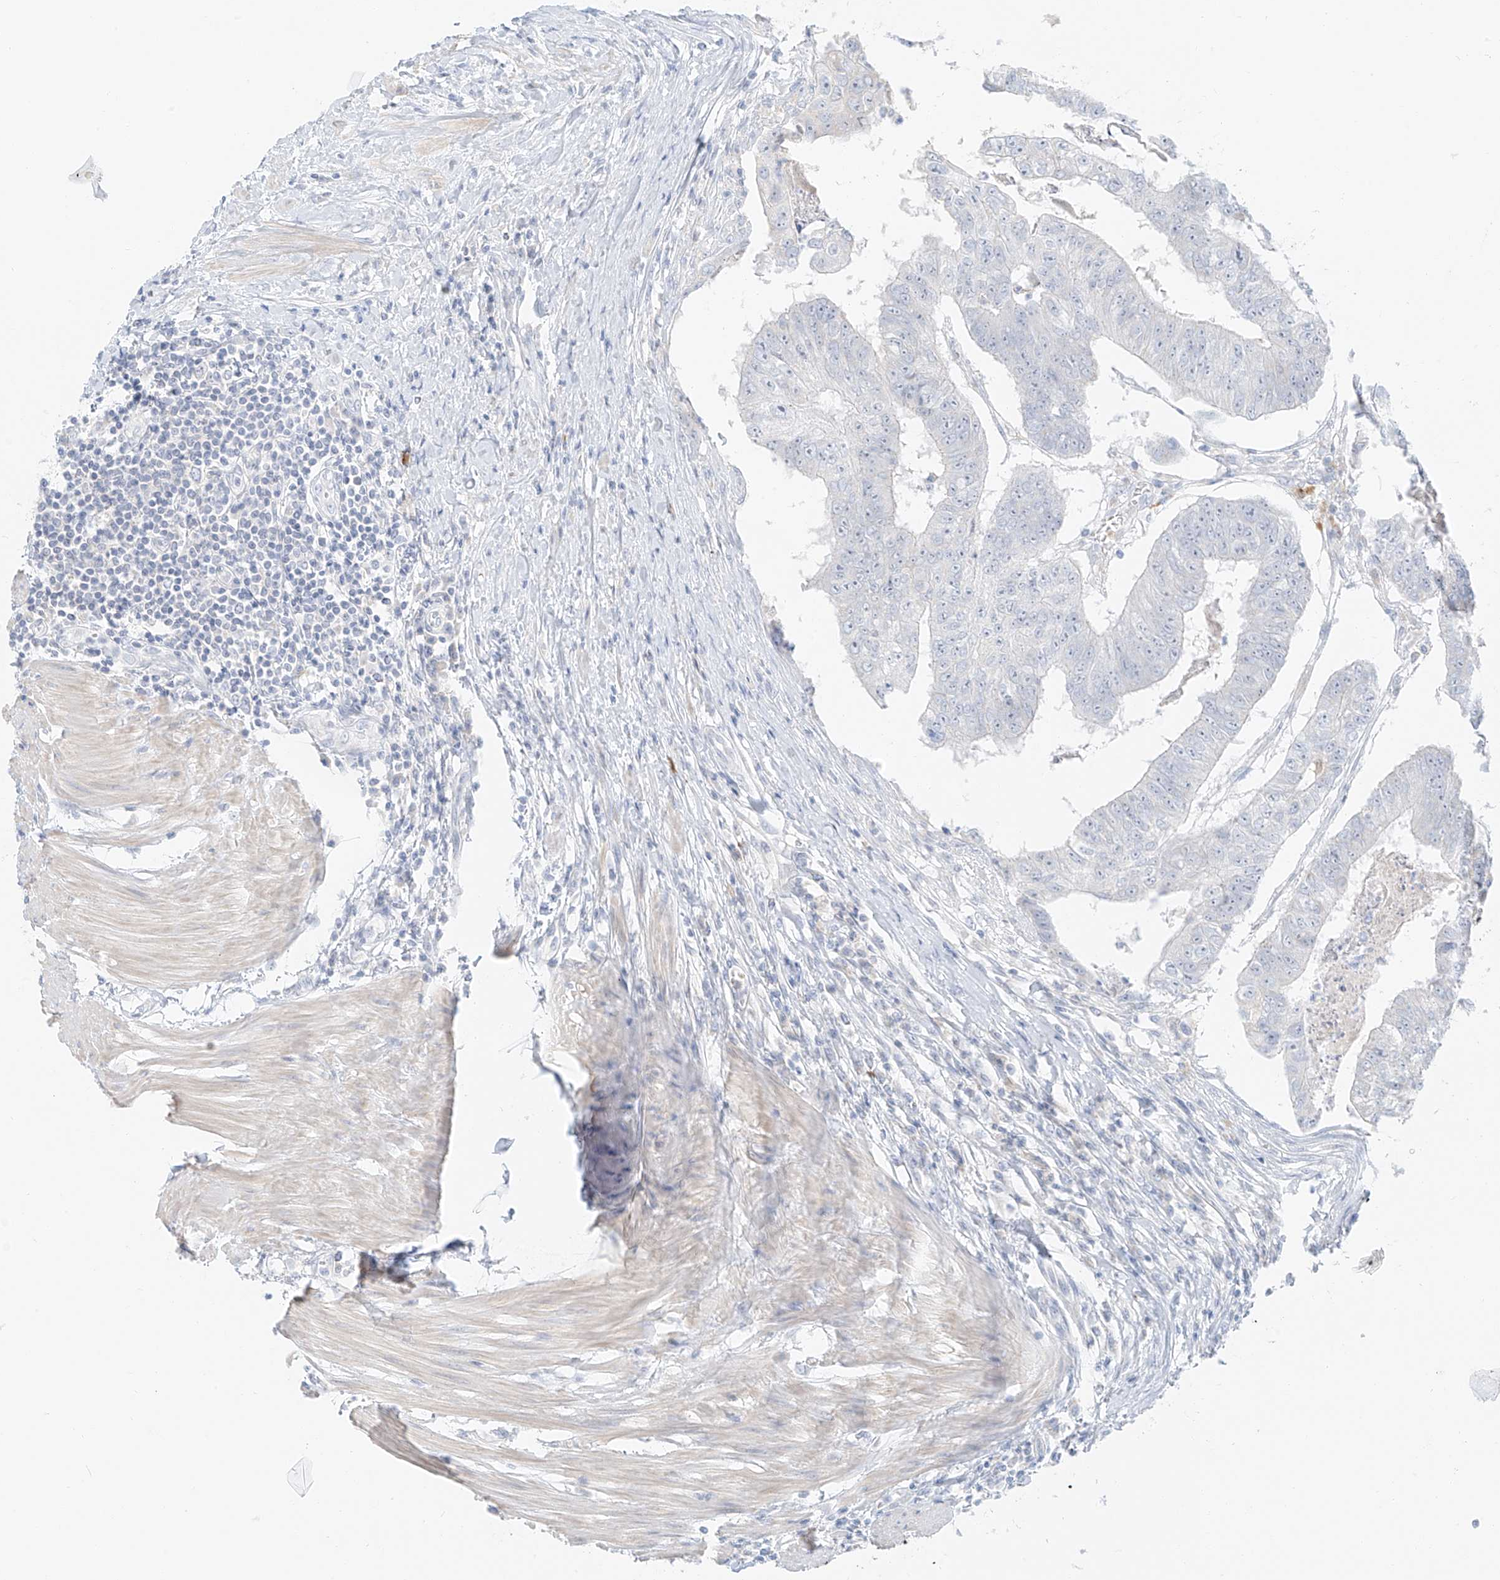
{"staining": {"intensity": "negative", "quantity": "none", "location": "none"}, "tissue": "colorectal cancer", "cell_type": "Tumor cells", "image_type": "cancer", "snomed": [{"axis": "morphology", "description": "Adenocarcinoma, NOS"}, {"axis": "topography", "description": "Colon"}], "caption": "Tumor cells are negative for brown protein staining in colorectal cancer.", "gene": "PGC", "patient": {"sex": "female", "age": 67}}